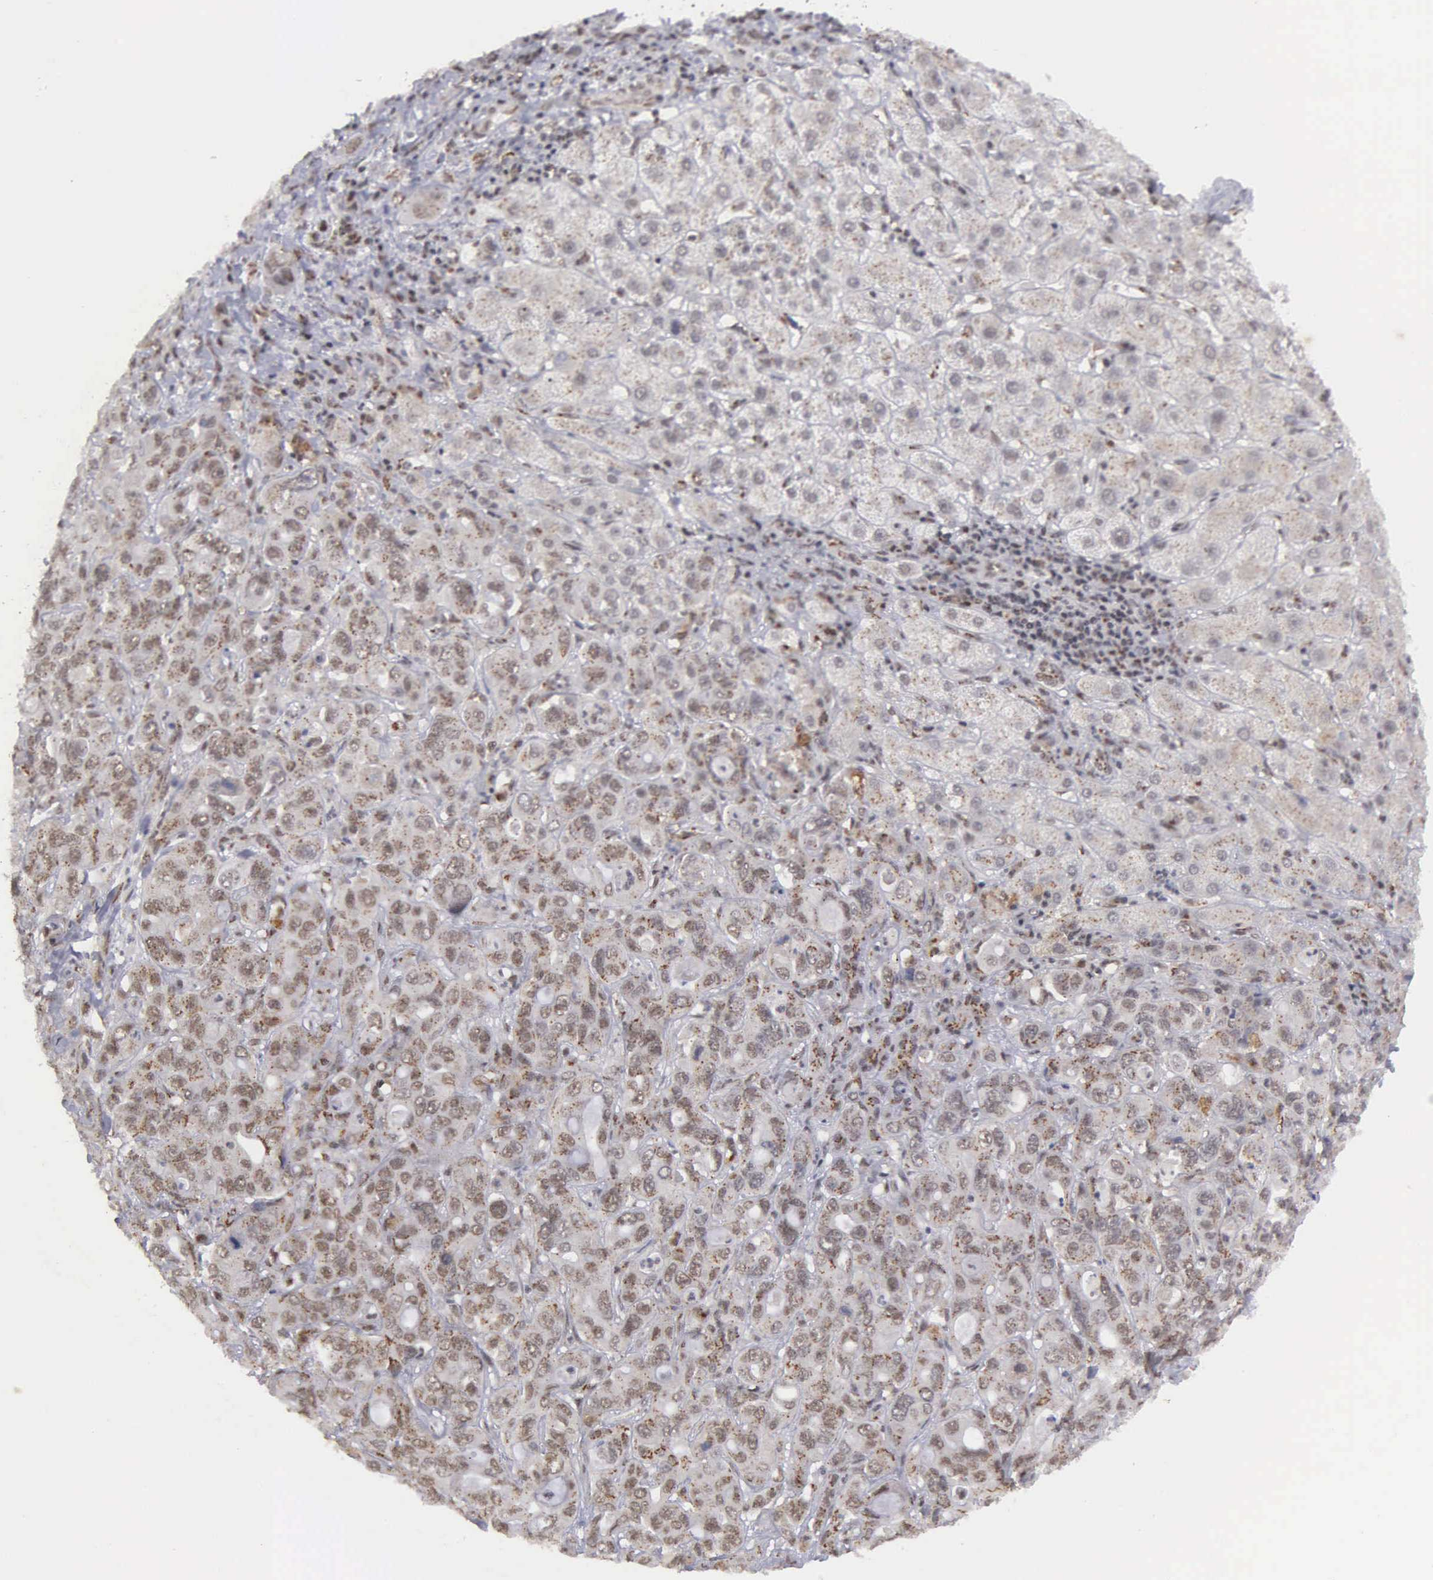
{"staining": {"intensity": "moderate", "quantity": "<25%", "location": "cytoplasmic/membranous,nuclear"}, "tissue": "liver cancer", "cell_type": "Tumor cells", "image_type": "cancer", "snomed": [{"axis": "morphology", "description": "Cholangiocarcinoma"}, {"axis": "topography", "description": "Liver"}], "caption": "This is an image of immunohistochemistry (IHC) staining of cholangiocarcinoma (liver), which shows moderate staining in the cytoplasmic/membranous and nuclear of tumor cells.", "gene": "GTF2A1", "patient": {"sex": "female", "age": 79}}